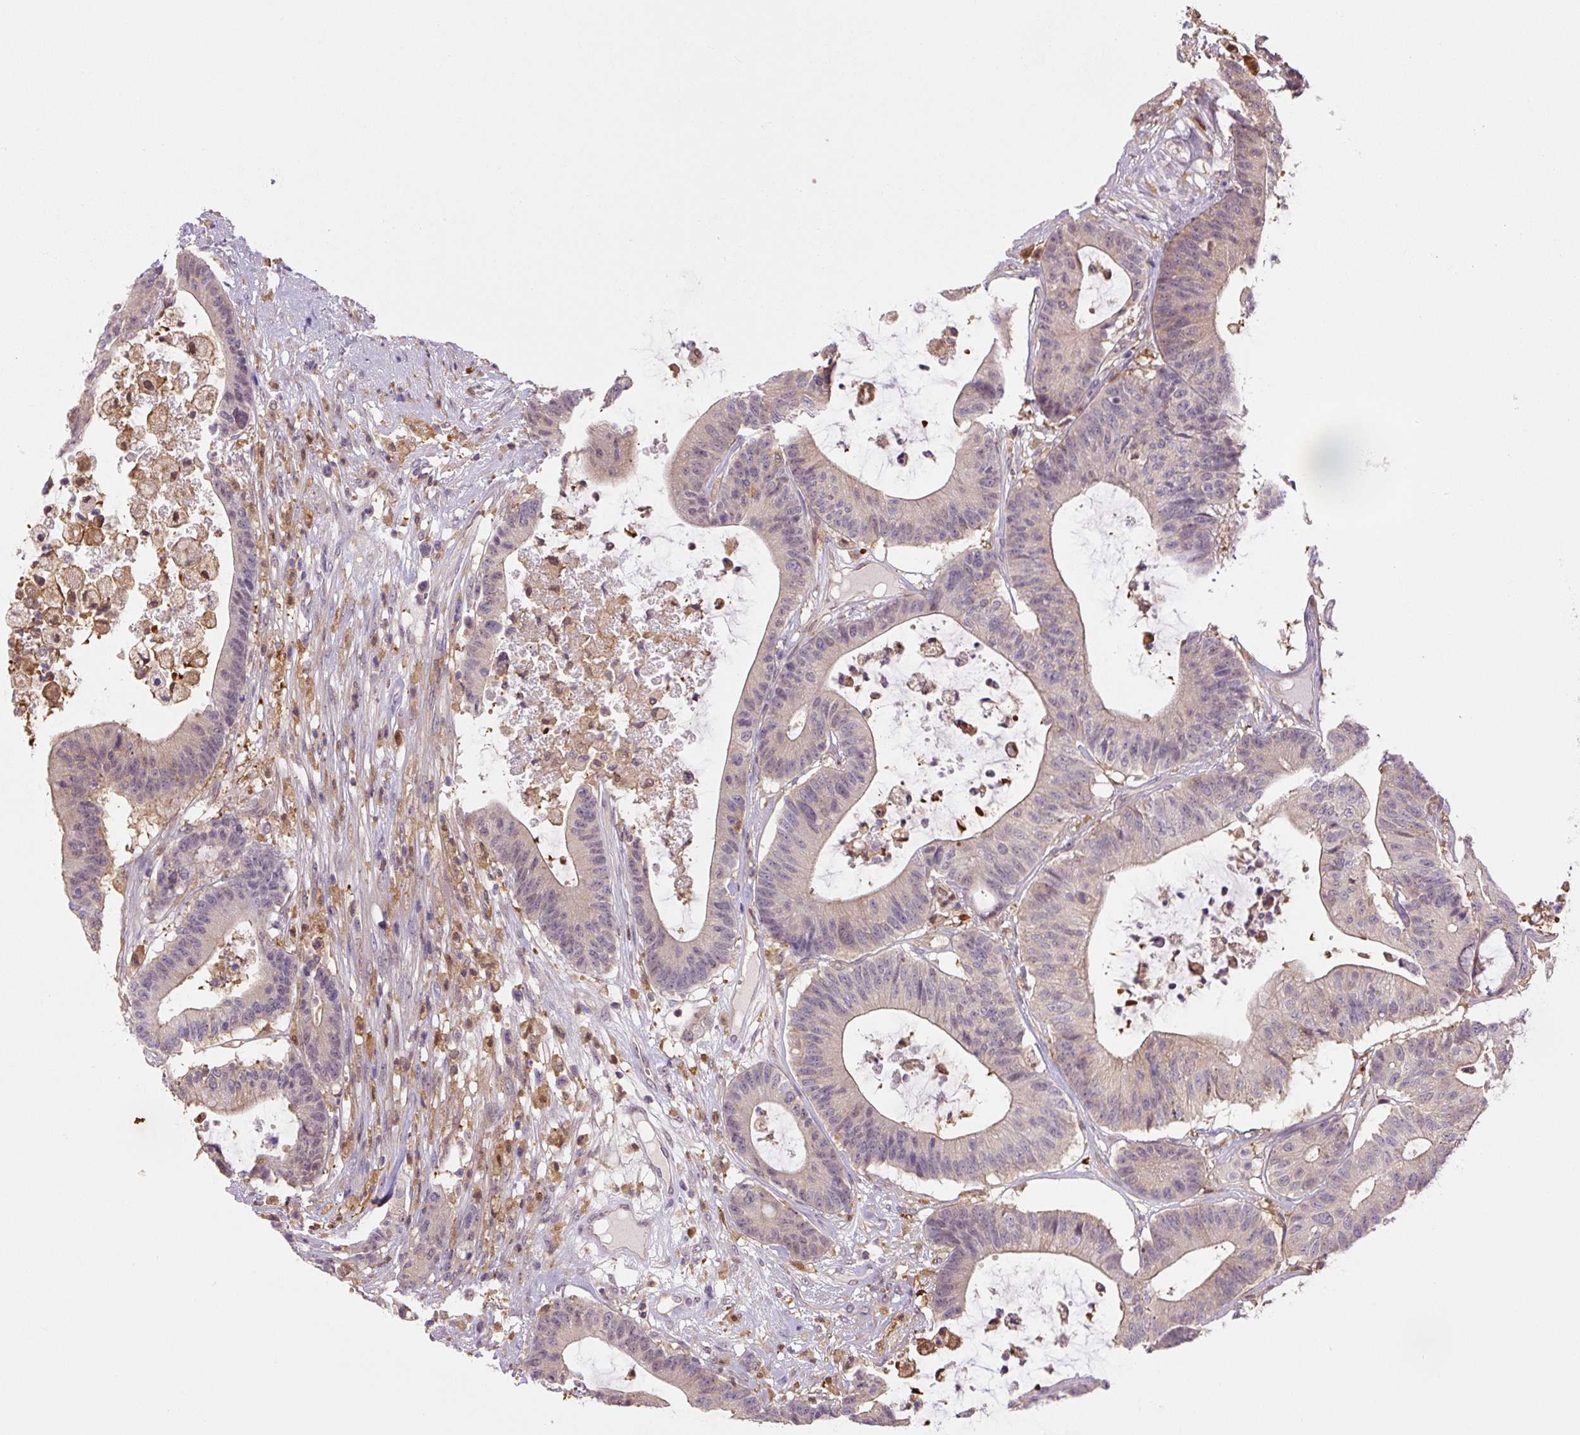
{"staining": {"intensity": "weak", "quantity": "25%-75%", "location": "cytoplasmic/membranous"}, "tissue": "colorectal cancer", "cell_type": "Tumor cells", "image_type": "cancer", "snomed": [{"axis": "morphology", "description": "Adenocarcinoma, NOS"}, {"axis": "topography", "description": "Colon"}], "caption": "This photomicrograph reveals IHC staining of adenocarcinoma (colorectal), with low weak cytoplasmic/membranous expression in approximately 25%-75% of tumor cells.", "gene": "SPSB2", "patient": {"sex": "female", "age": 84}}